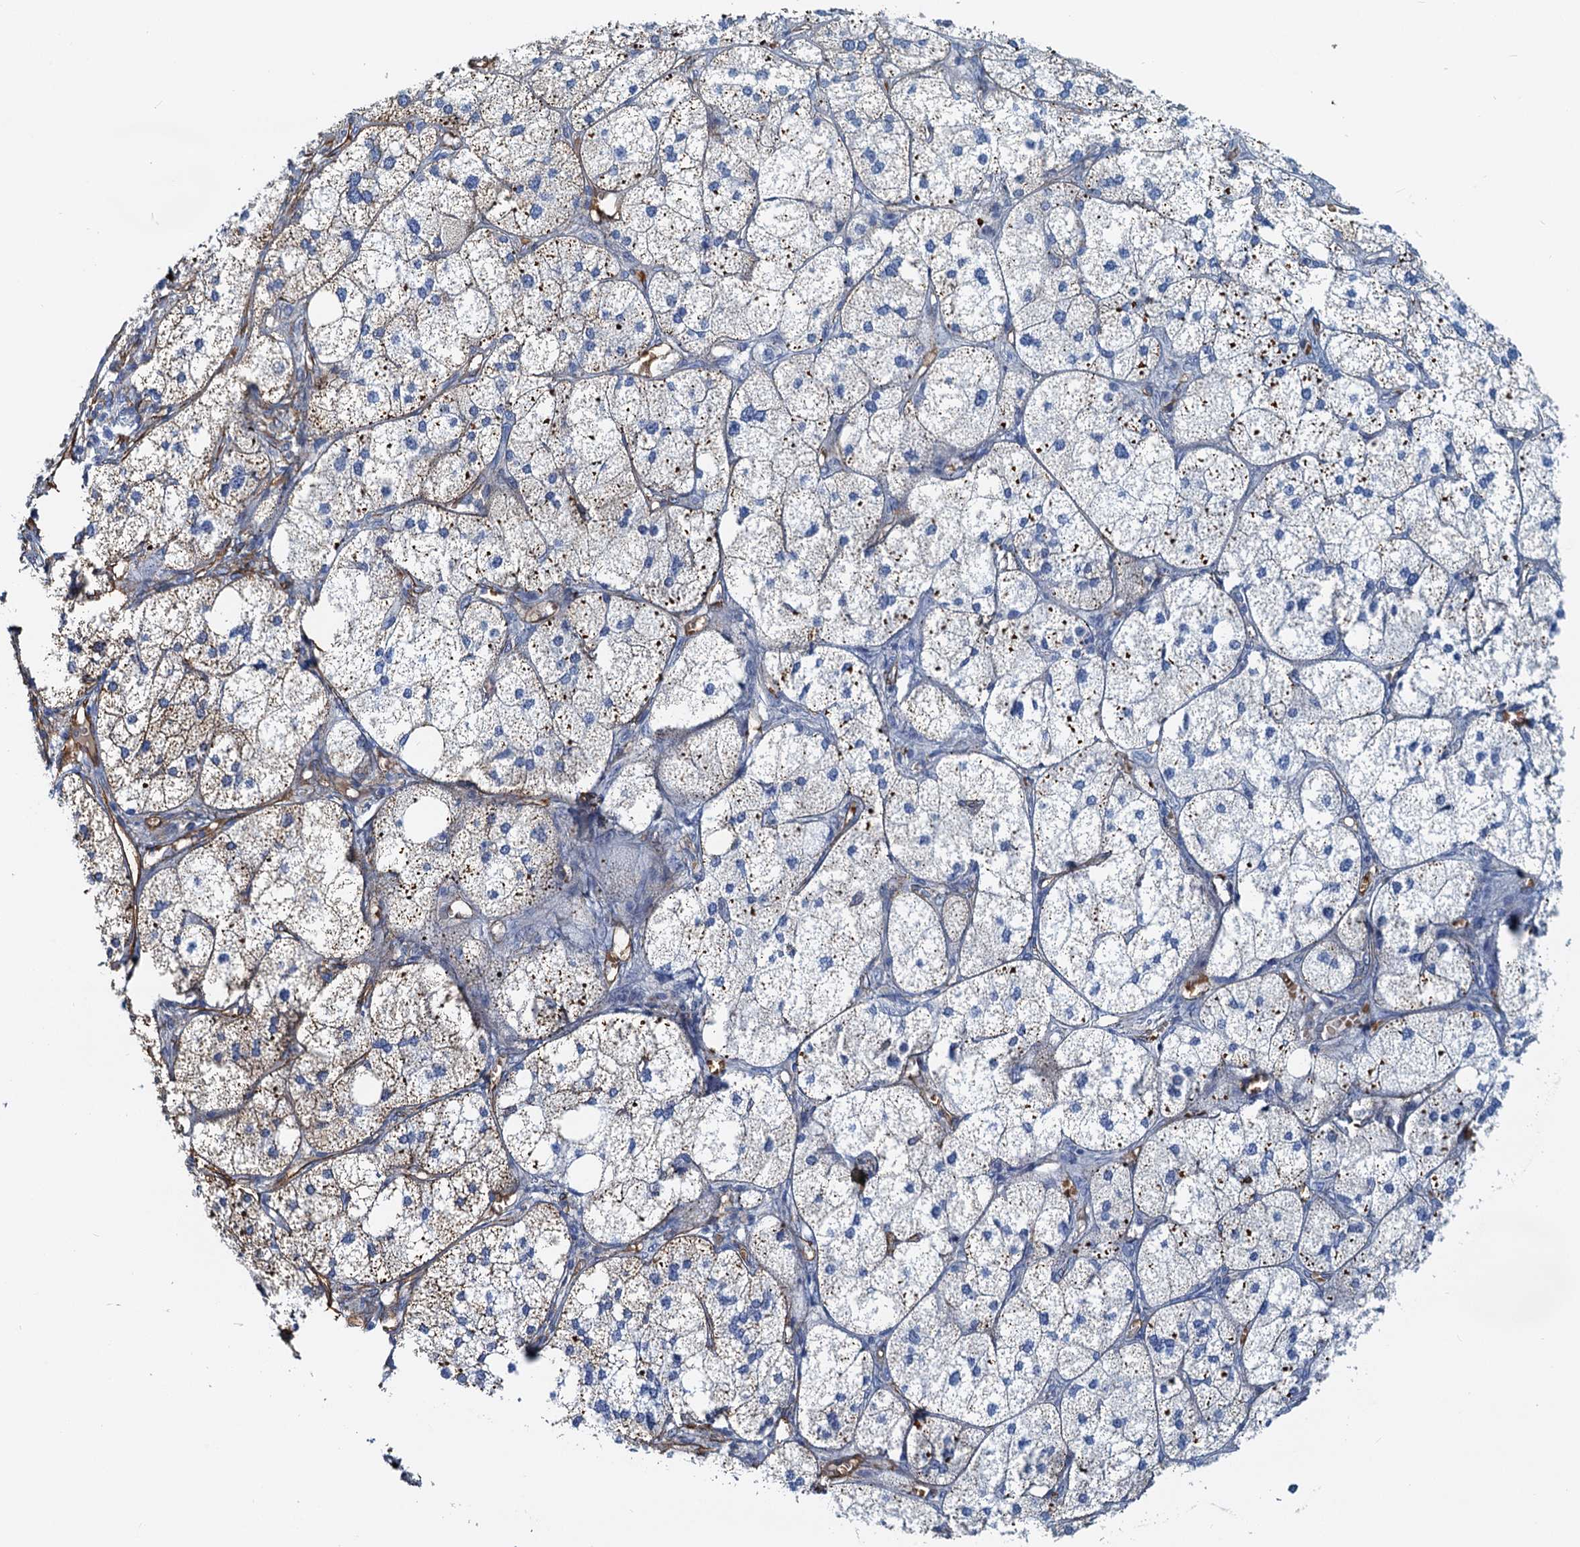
{"staining": {"intensity": "moderate", "quantity": ">75%", "location": "cytoplasmic/membranous"}, "tissue": "adrenal gland", "cell_type": "Glandular cells", "image_type": "normal", "snomed": [{"axis": "morphology", "description": "Normal tissue, NOS"}, {"axis": "topography", "description": "Adrenal gland"}], "caption": "Immunohistochemical staining of unremarkable adrenal gland exhibits moderate cytoplasmic/membranous protein expression in about >75% of glandular cells. The protein of interest is shown in brown color, while the nuclei are stained blue.", "gene": "DGKG", "patient": {"sex": "female", "age": 61}}